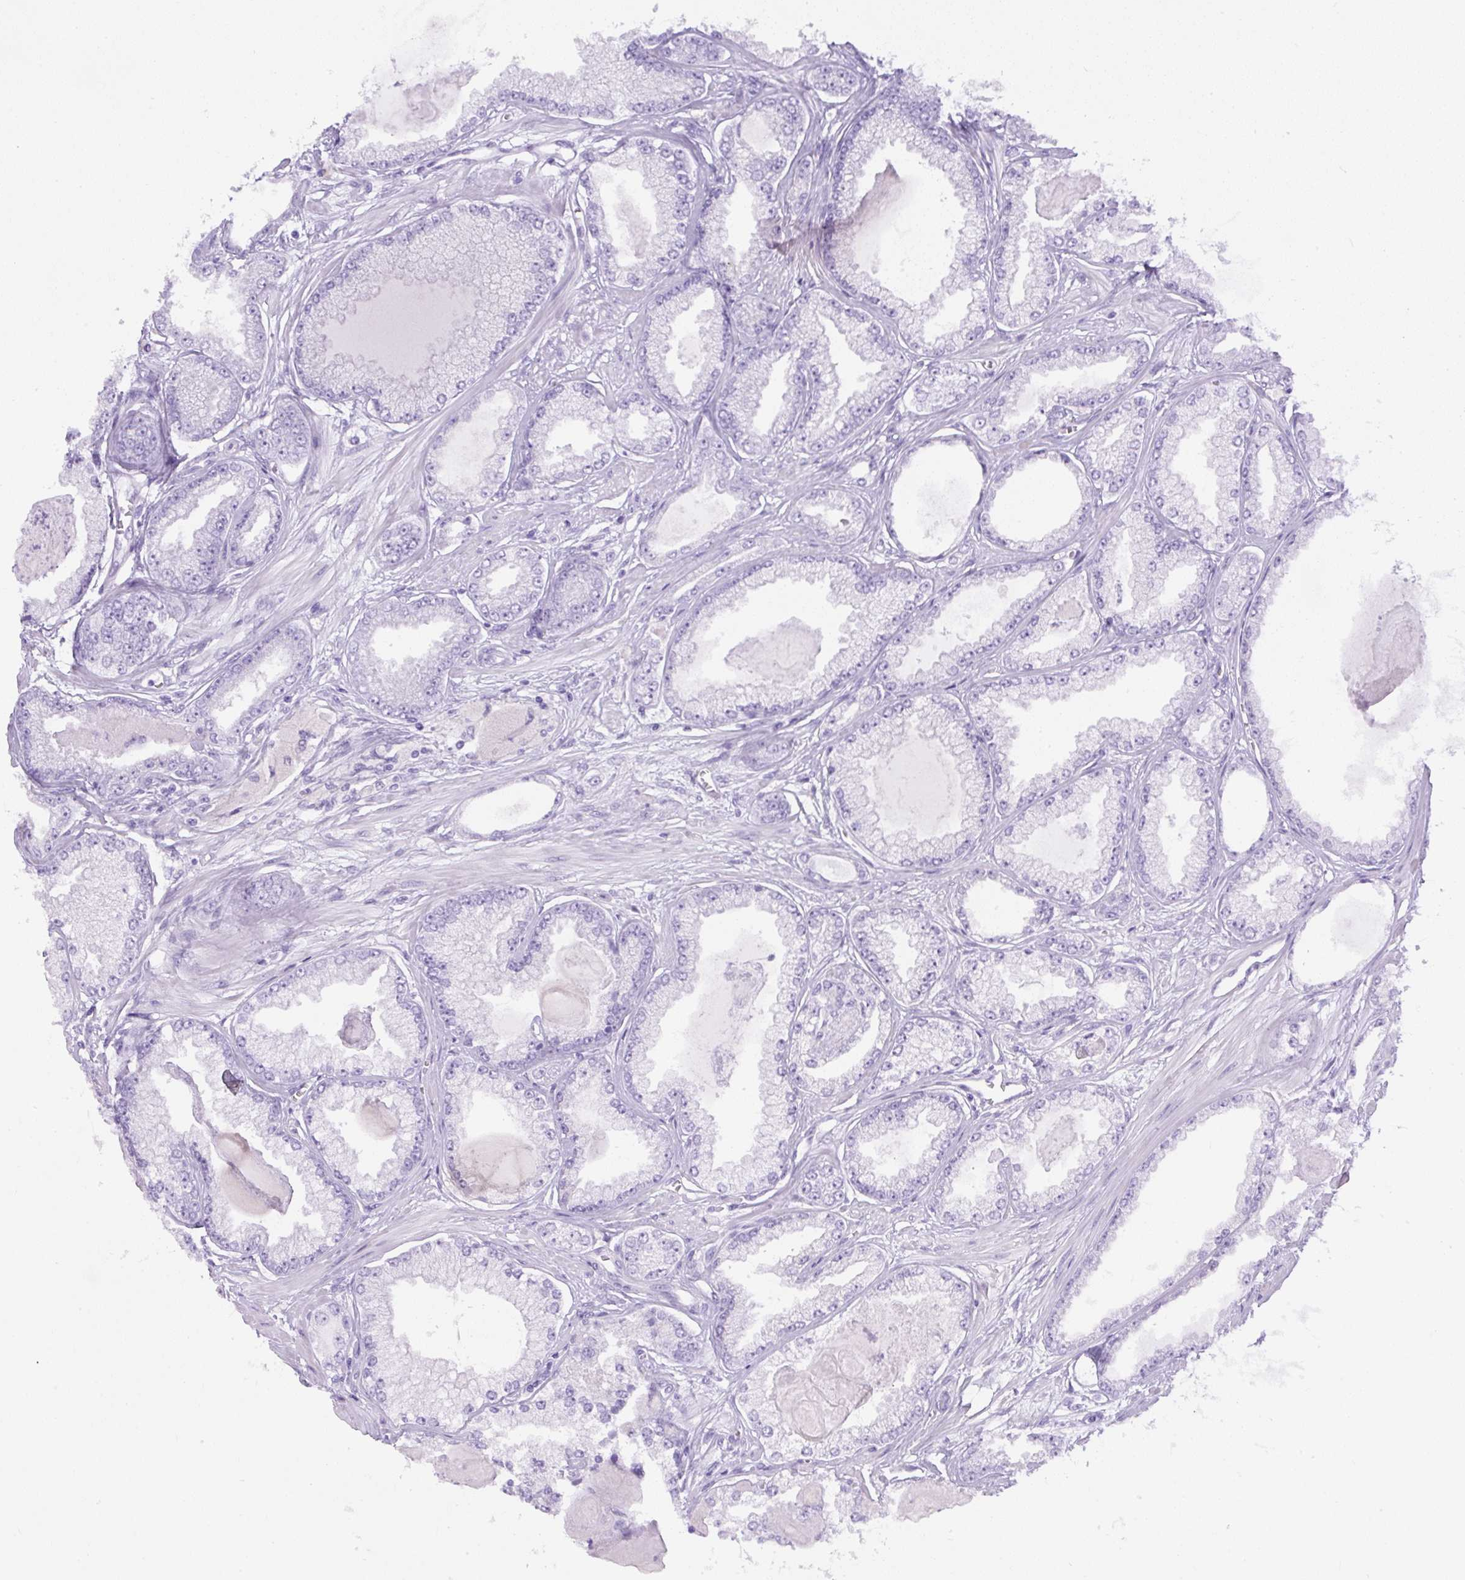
{"staining": {"intensity": "negative", "quantity": "none", "location": "none"}, "tissue": "prostate cancer", "cell_type": "Tumor cells", "image_type": "cancer", "snomed": [{"axis": "morphology", "description": "Adenocarcinoma, Low grade"}, {"axis": "topography", "description": "Prostate"}], "caption": "The image reveals no significant expression in tumor cells of adenocarcinoma (low-grade) (prostate).", "gene": "DAPK1", "patient": {"sex": "male", "age": 64}}